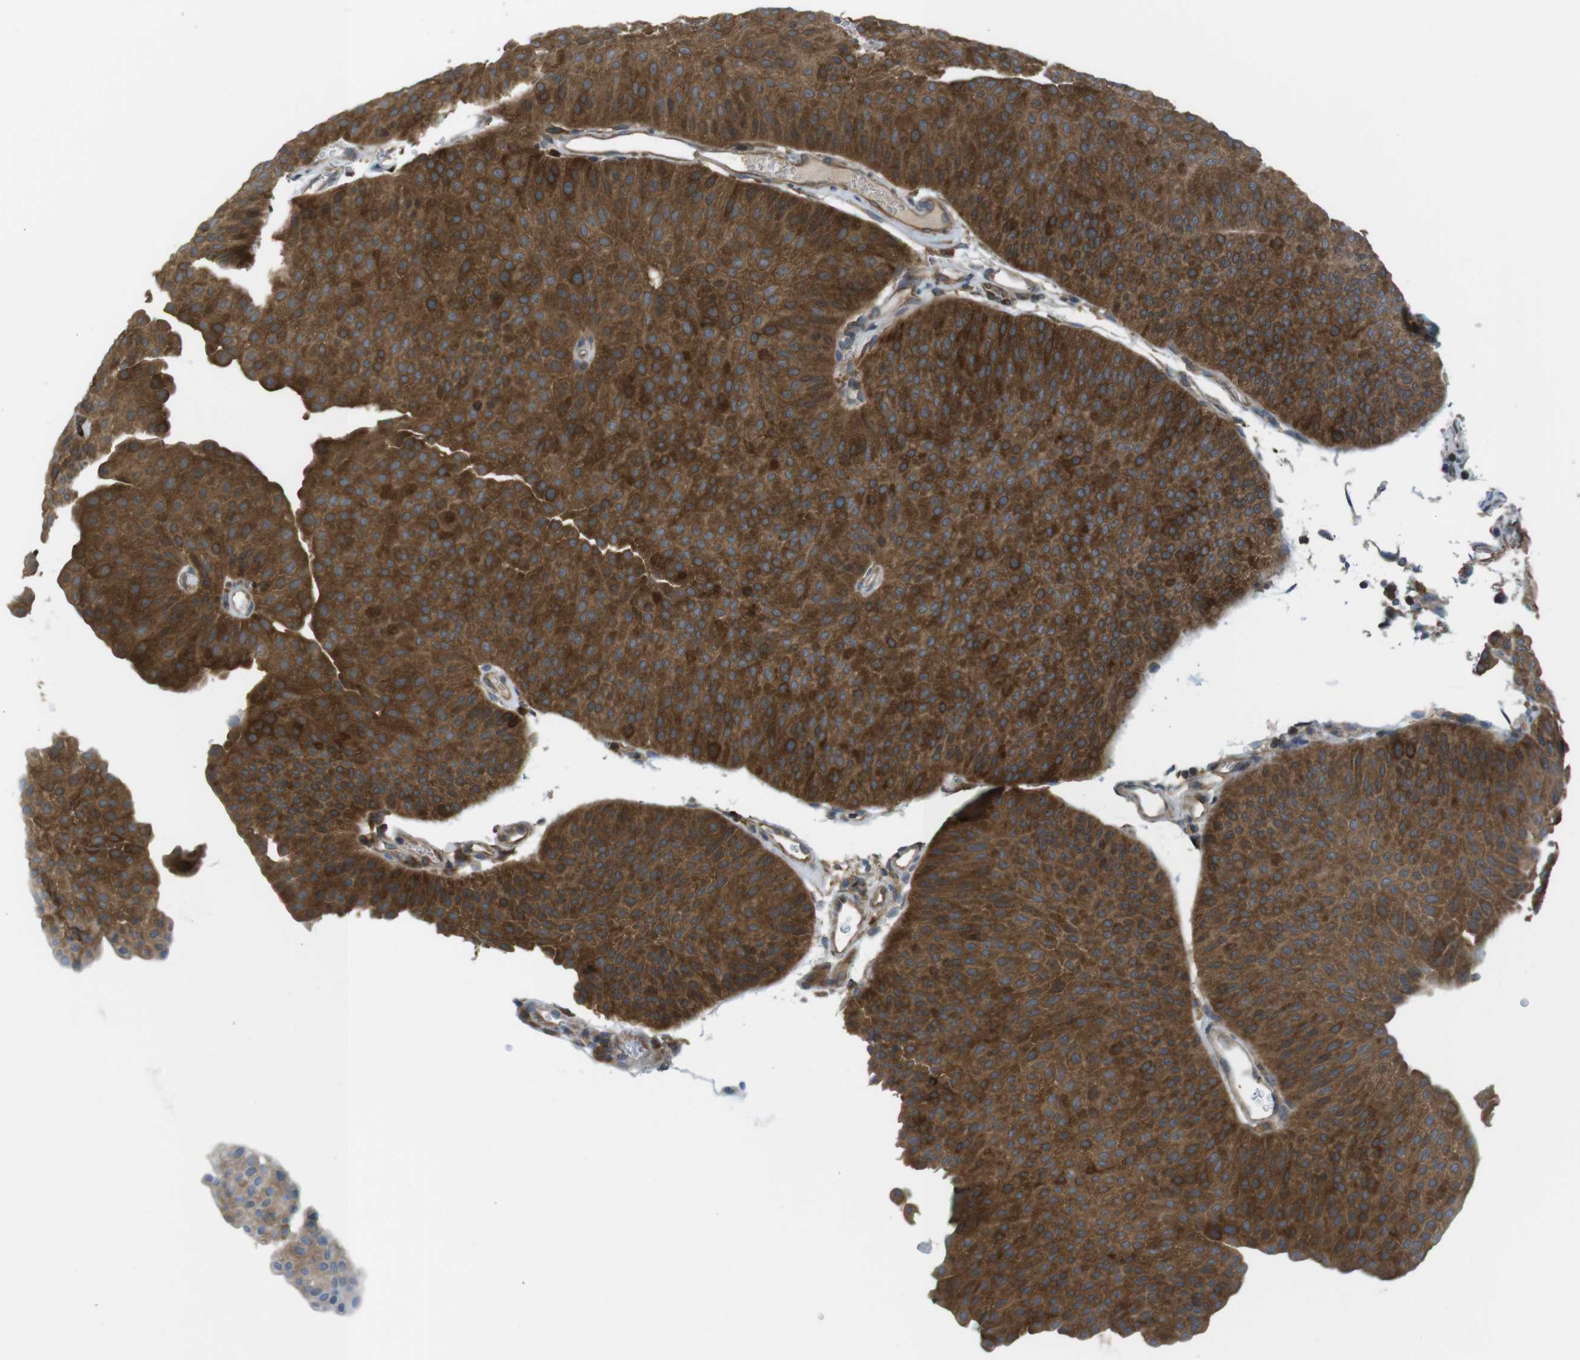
{"staining": {"intensity": "strong", "quantity": ">75%", "location": "cytoplasmic/membranous"}, "tissue": "urothelial cancer", "cell_type": "Tumor cells", "image_type": "cancer", "snomed": [{"axis": "morphology", "description": "Urothelial carcinoma, Low grade"}, {"axis": "topography", "description": "Urinary bladder"}], "caption": "A brown stain highlights strong cytoplasmic/membranous expression of a protein in human urothelial cancer tumor cells.", "gene": "MTHFD1", "patient": {"sex": "female", "age": 60}}